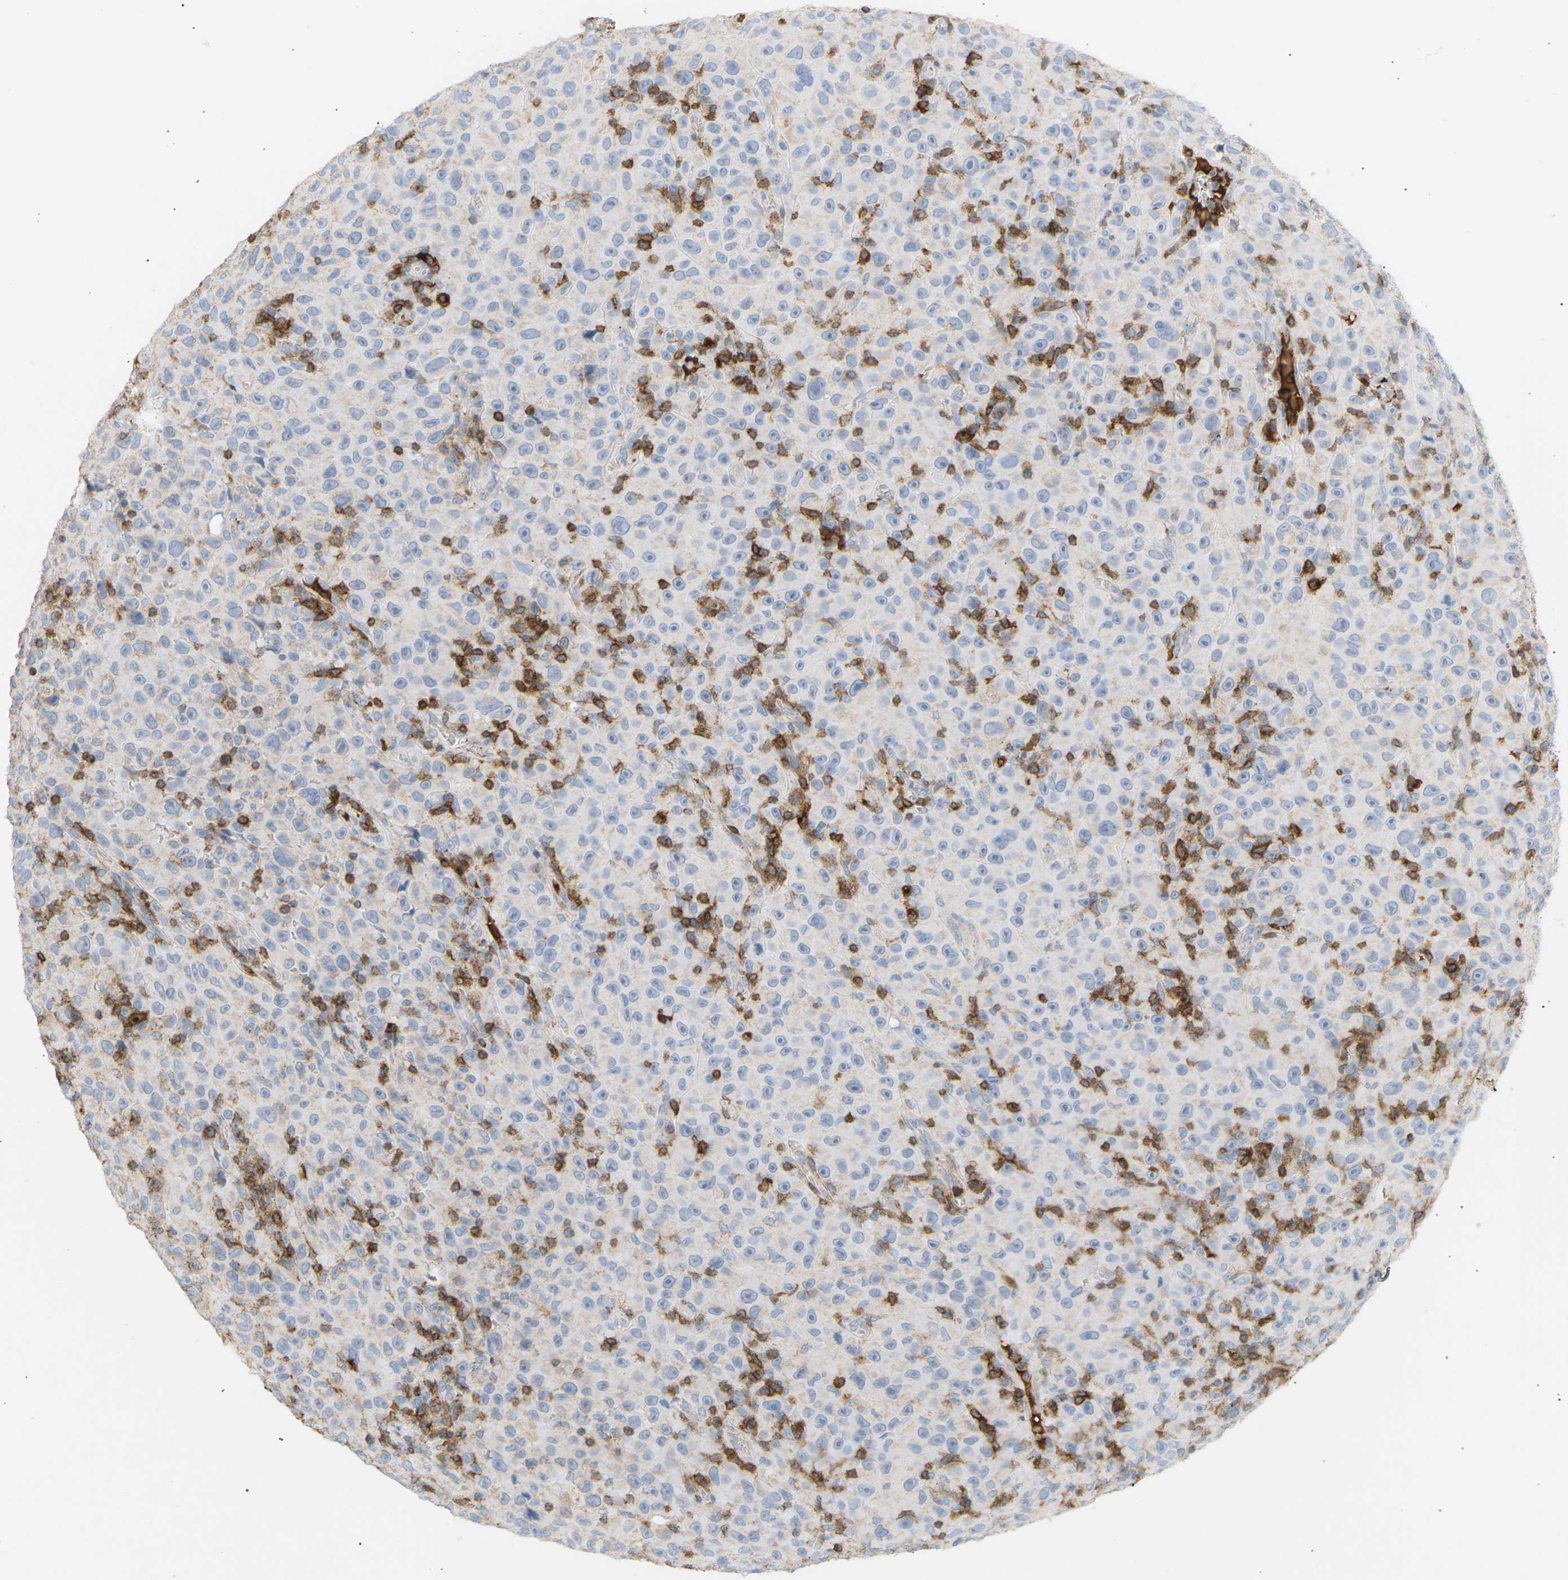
{"staining": {"intensity": "negative", "quantity": "none", "location": "none"}, "tissue": "melanoma", "cell_type": "Tumor cells", "image_type": "cancer", "snomed": [{"axis": "morphology", "description": "Malignant melanoma, NOS"}, {"axis": "topography", "description": "Skin"}], "caption": "Melanoma was stained to show a protein in brown. There is no significant staining in tumor cells.", "gene": "LIME1", "patient": {"sex": "female", "age": 82}}